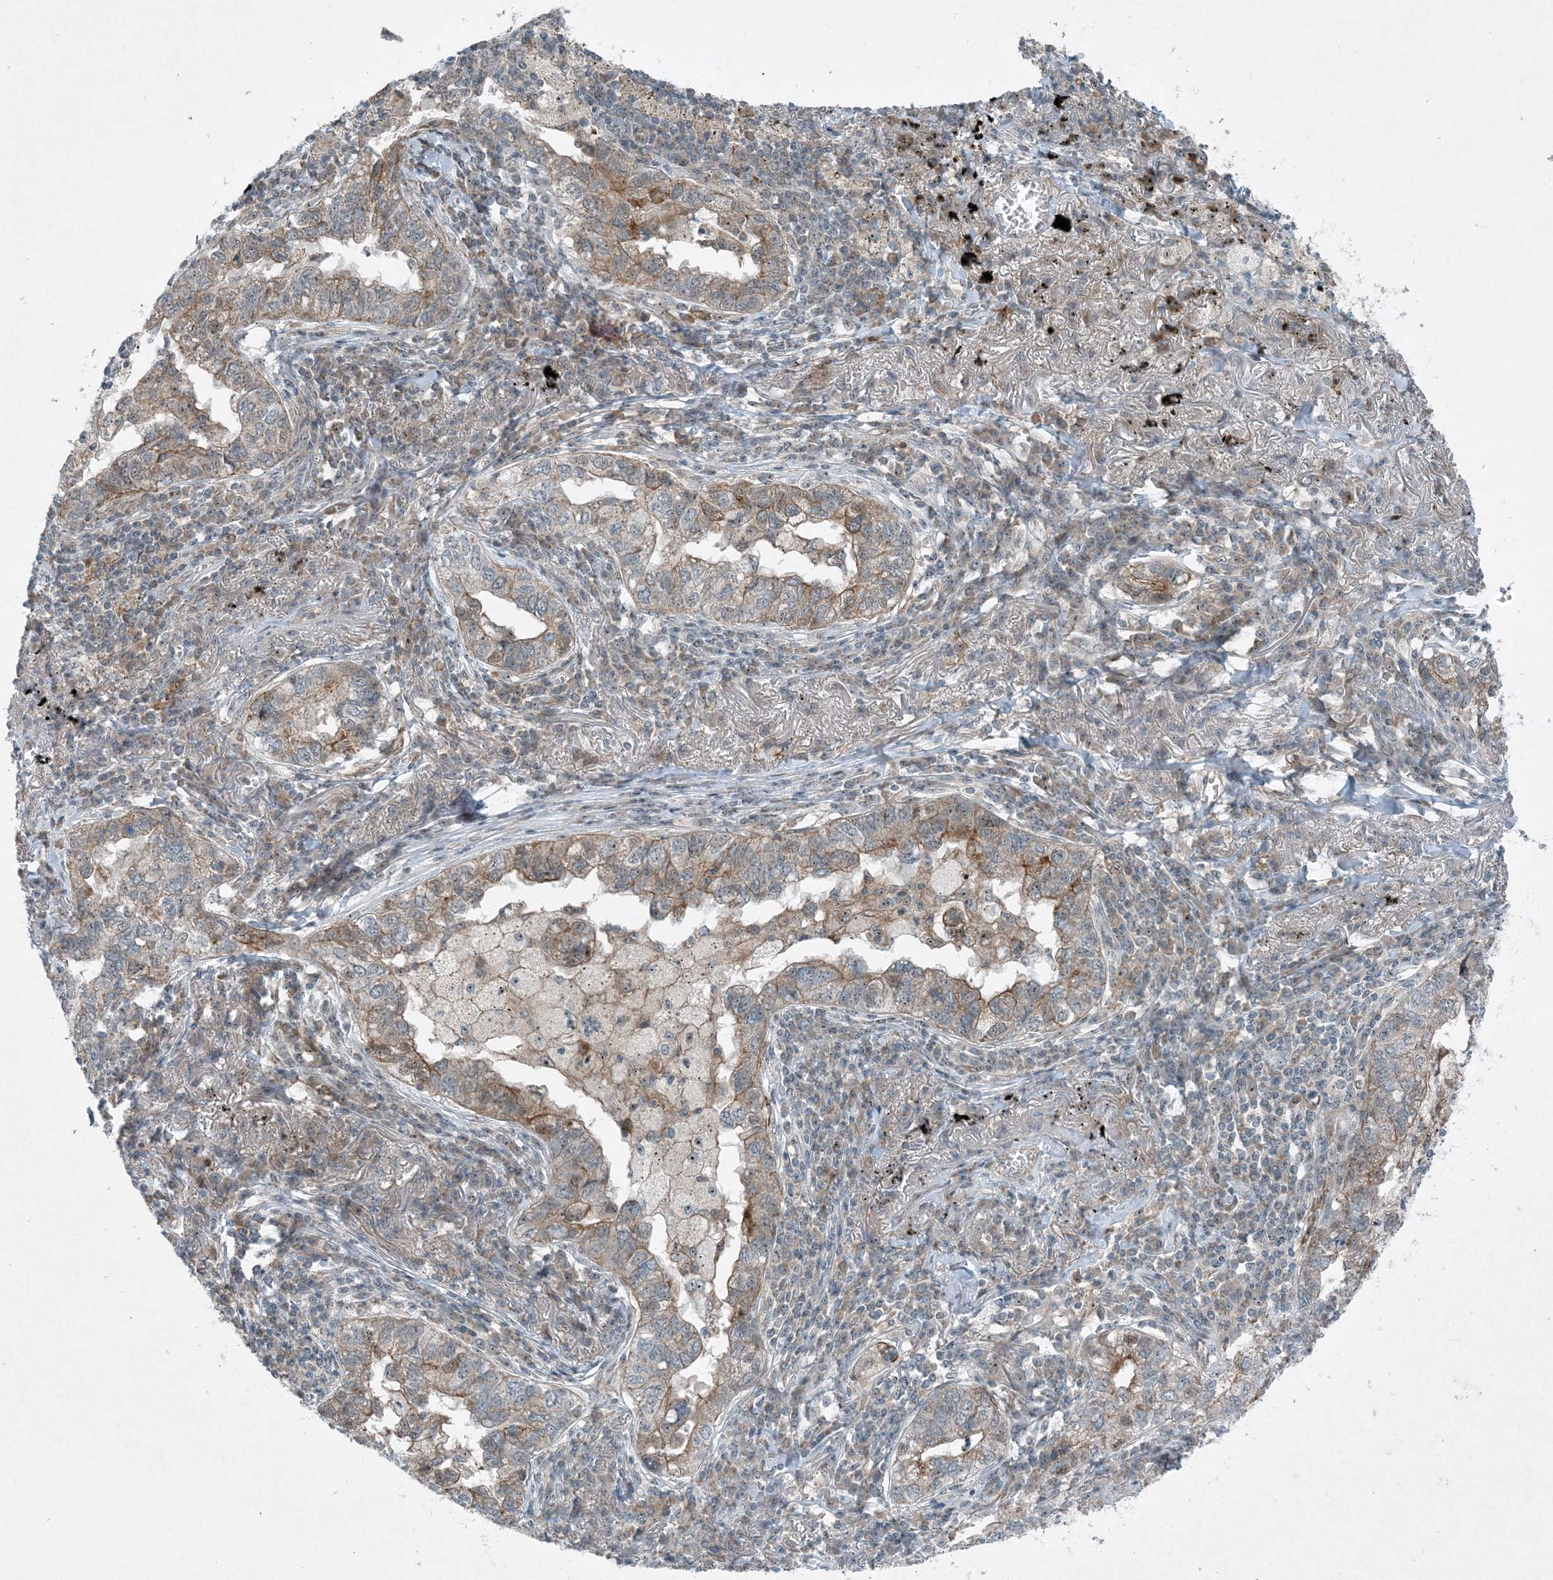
{"staining": {"intensity": "moderate", "quantity": "25%-75%", "location": "cytoplasmic/membranous"}, "tissue": "lung cancer", "cell_type": "Tumor cells", "image_type": "cancer", "snomed": [{"axis": "morphology", "description": "Adenocarcinoma, NOS"}, {"axis": "topography", "description": "Lung"}], "caption": "Adenocarcinoma (lung) stained for a protein (brown) shows moderate cytoplasmic/membranous positive expression in about 25%-75% of tumor cells.", "gene": "MITD1", "patient": {"sex": "male", "age": 65}}